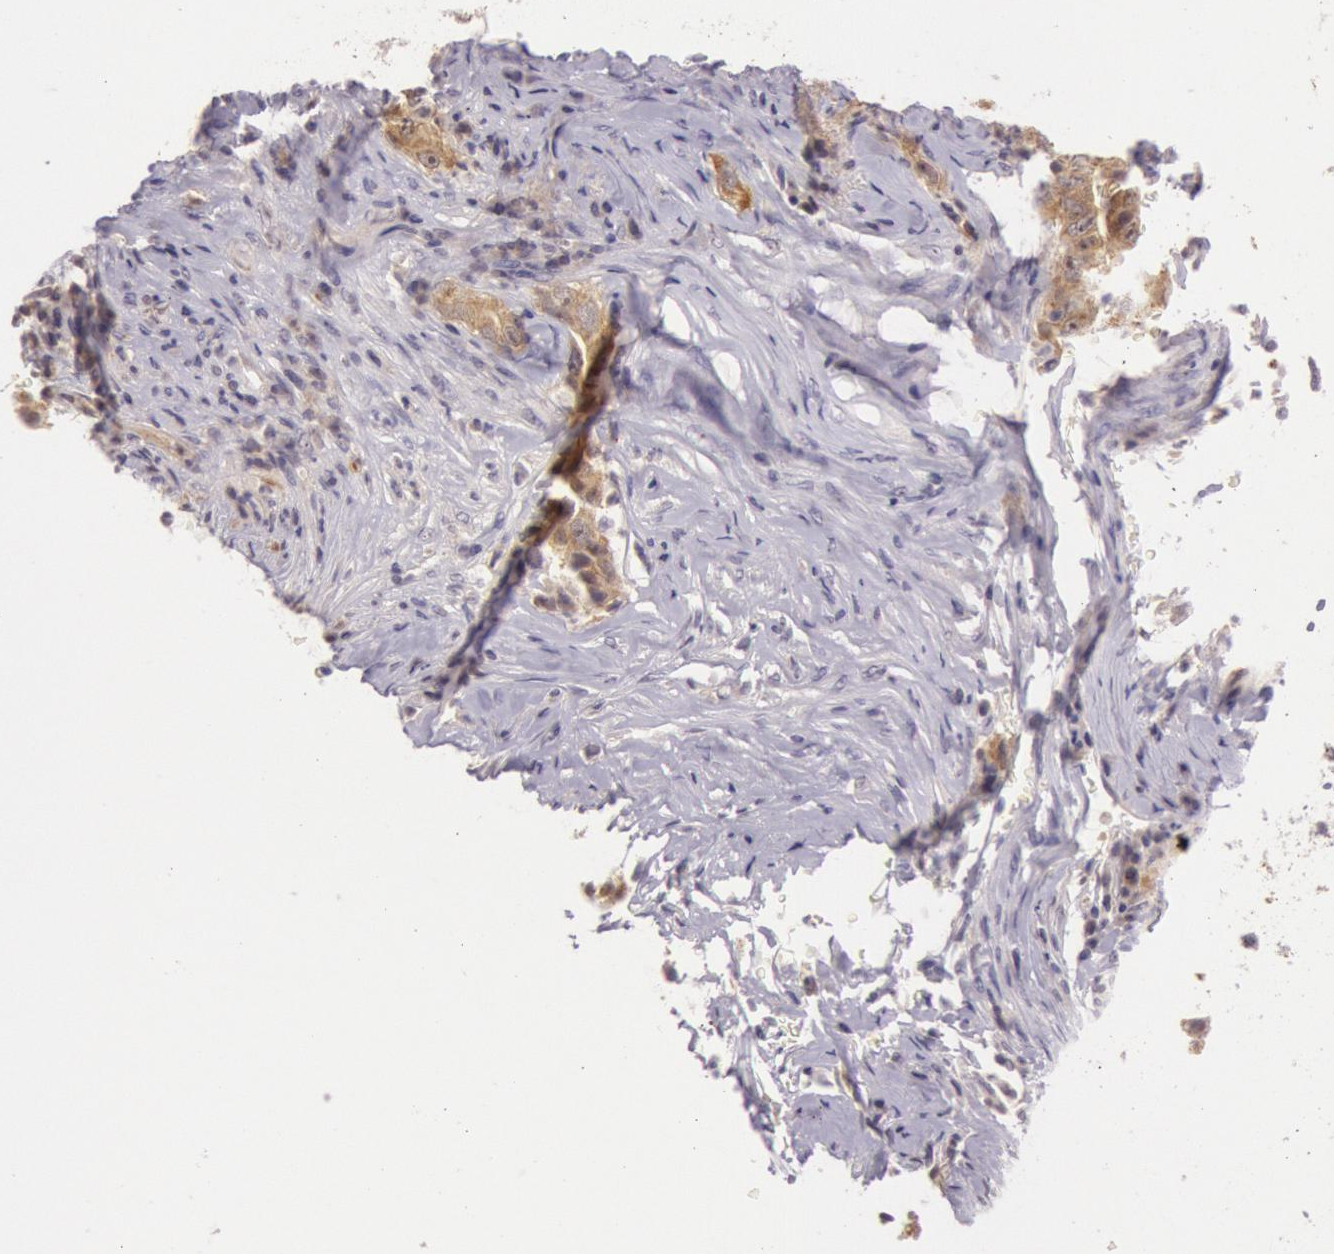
{"staining": {"intensity": "moderate", "quantity": ">75%", "location": "cytoplasmic/membranous,nuclear"}, "tissue": "lung cancer", "cell_type": "Tumor cells", "image_type": "cancer", "snomed": [{"axis": "morphology", "description": "Squamous cell carcinoma, NOS"}, {"axis": "topography", "description": "Lung"}], "caption": "Tumor cells demonstrate moderate cytoplasmic/membranous and nuclear staining in about >75% of cells in lung squamous cell carcinoma. The staining was performed using DAB, with brown indicating positive protein expression. Nuclei are stained blue with hematoxylin.", "gene": "CDK16", "patient": {"sex": "male", "age": 64}}